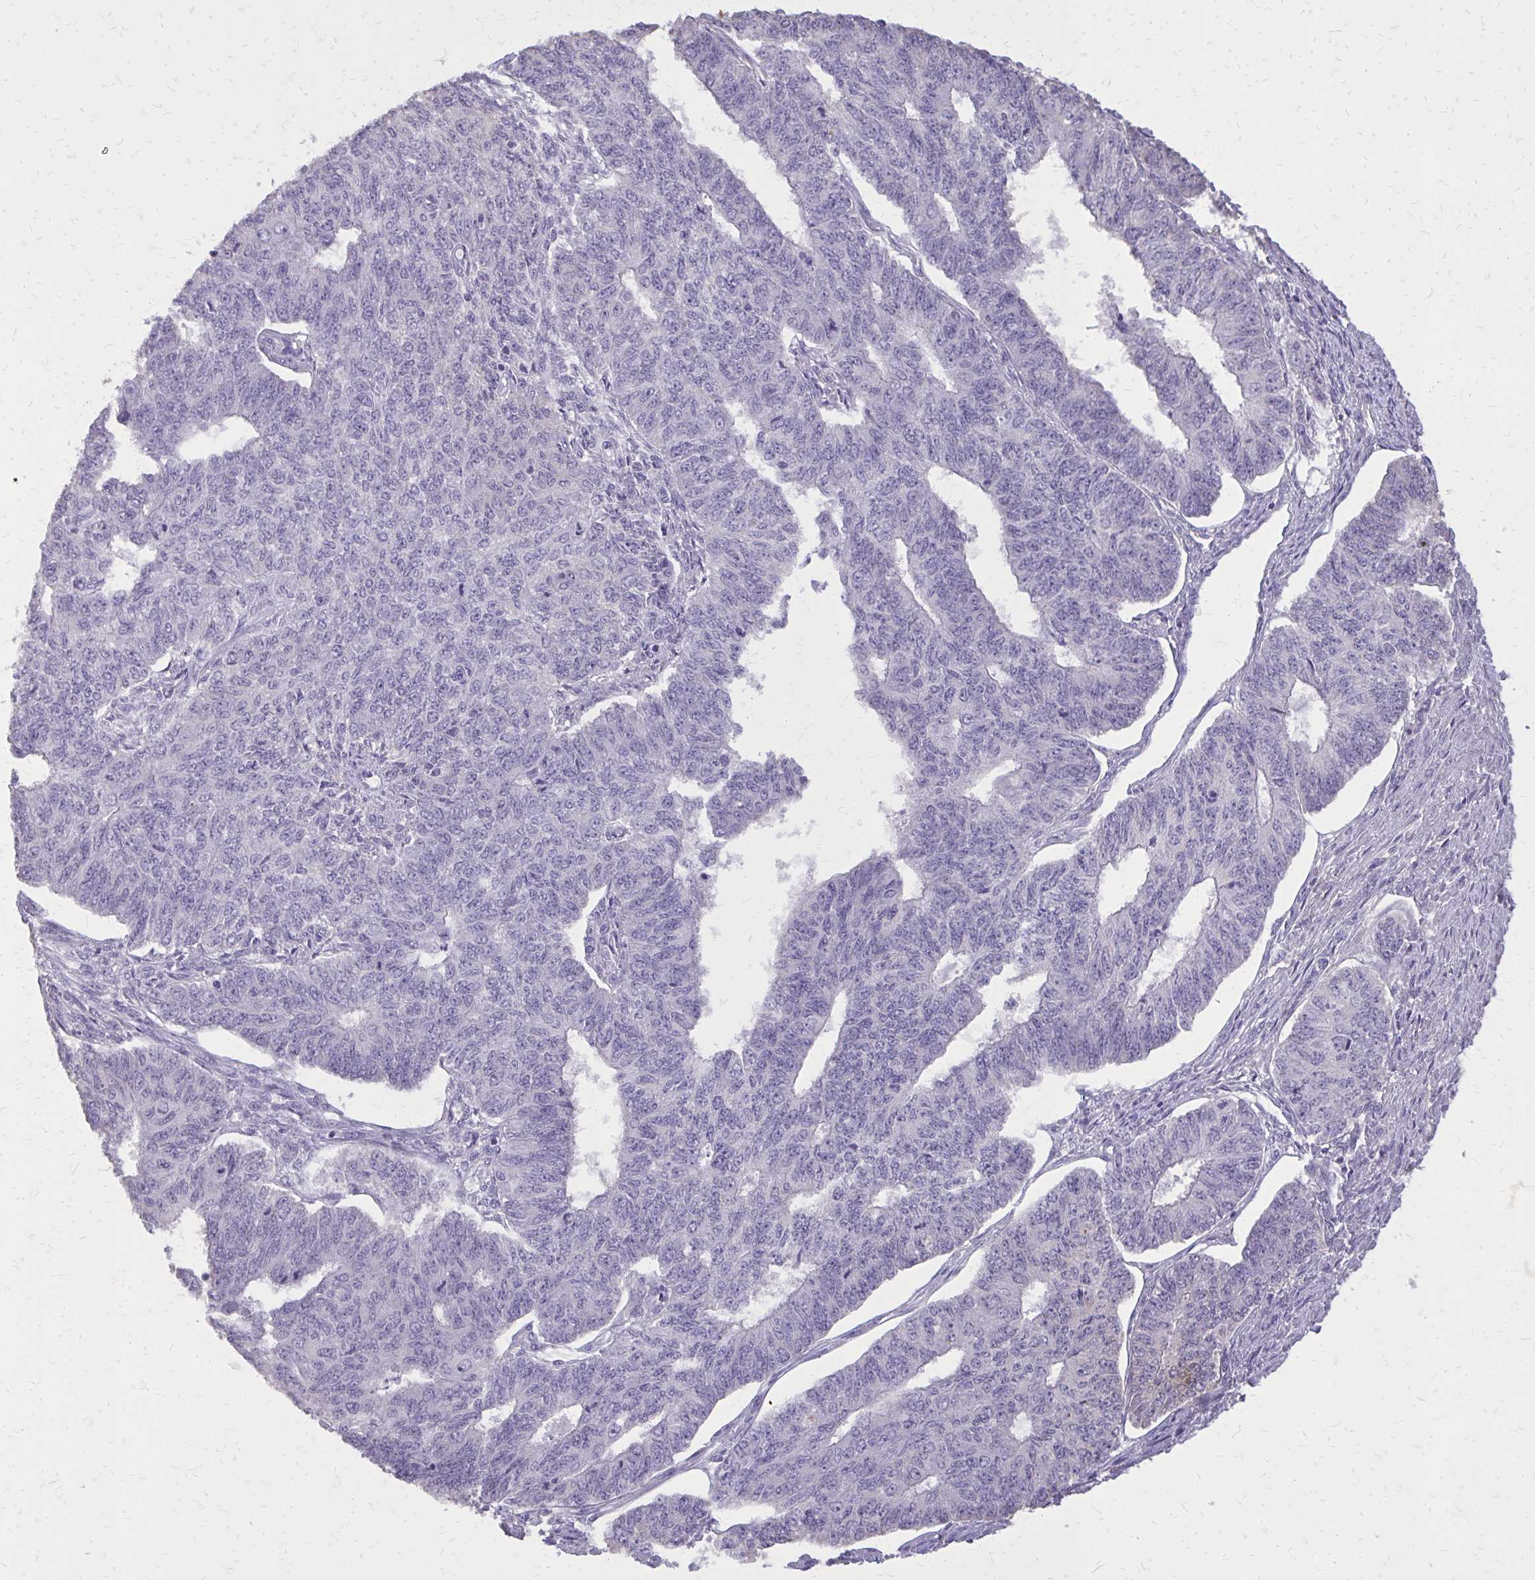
{"staining": {"intensity": "negative", "quantity": "none", "location": "none"}, "tissue": "endometrial cancer", "cell_type": "Tumor cells", "image_type": "cancer", "snomed": [{"axis": "morphology", "description": "Adenocarcinoma, NOS"}, {"axis": "topography", "description": "Endometrium"}], "caption": "The immunohistochemistry (IHC) image has no significant expression in tumor cells of endometrial adenocarcinoma tissue.", "gene": "AKAP5", "patient": {"sex": "female", "age": 32}}